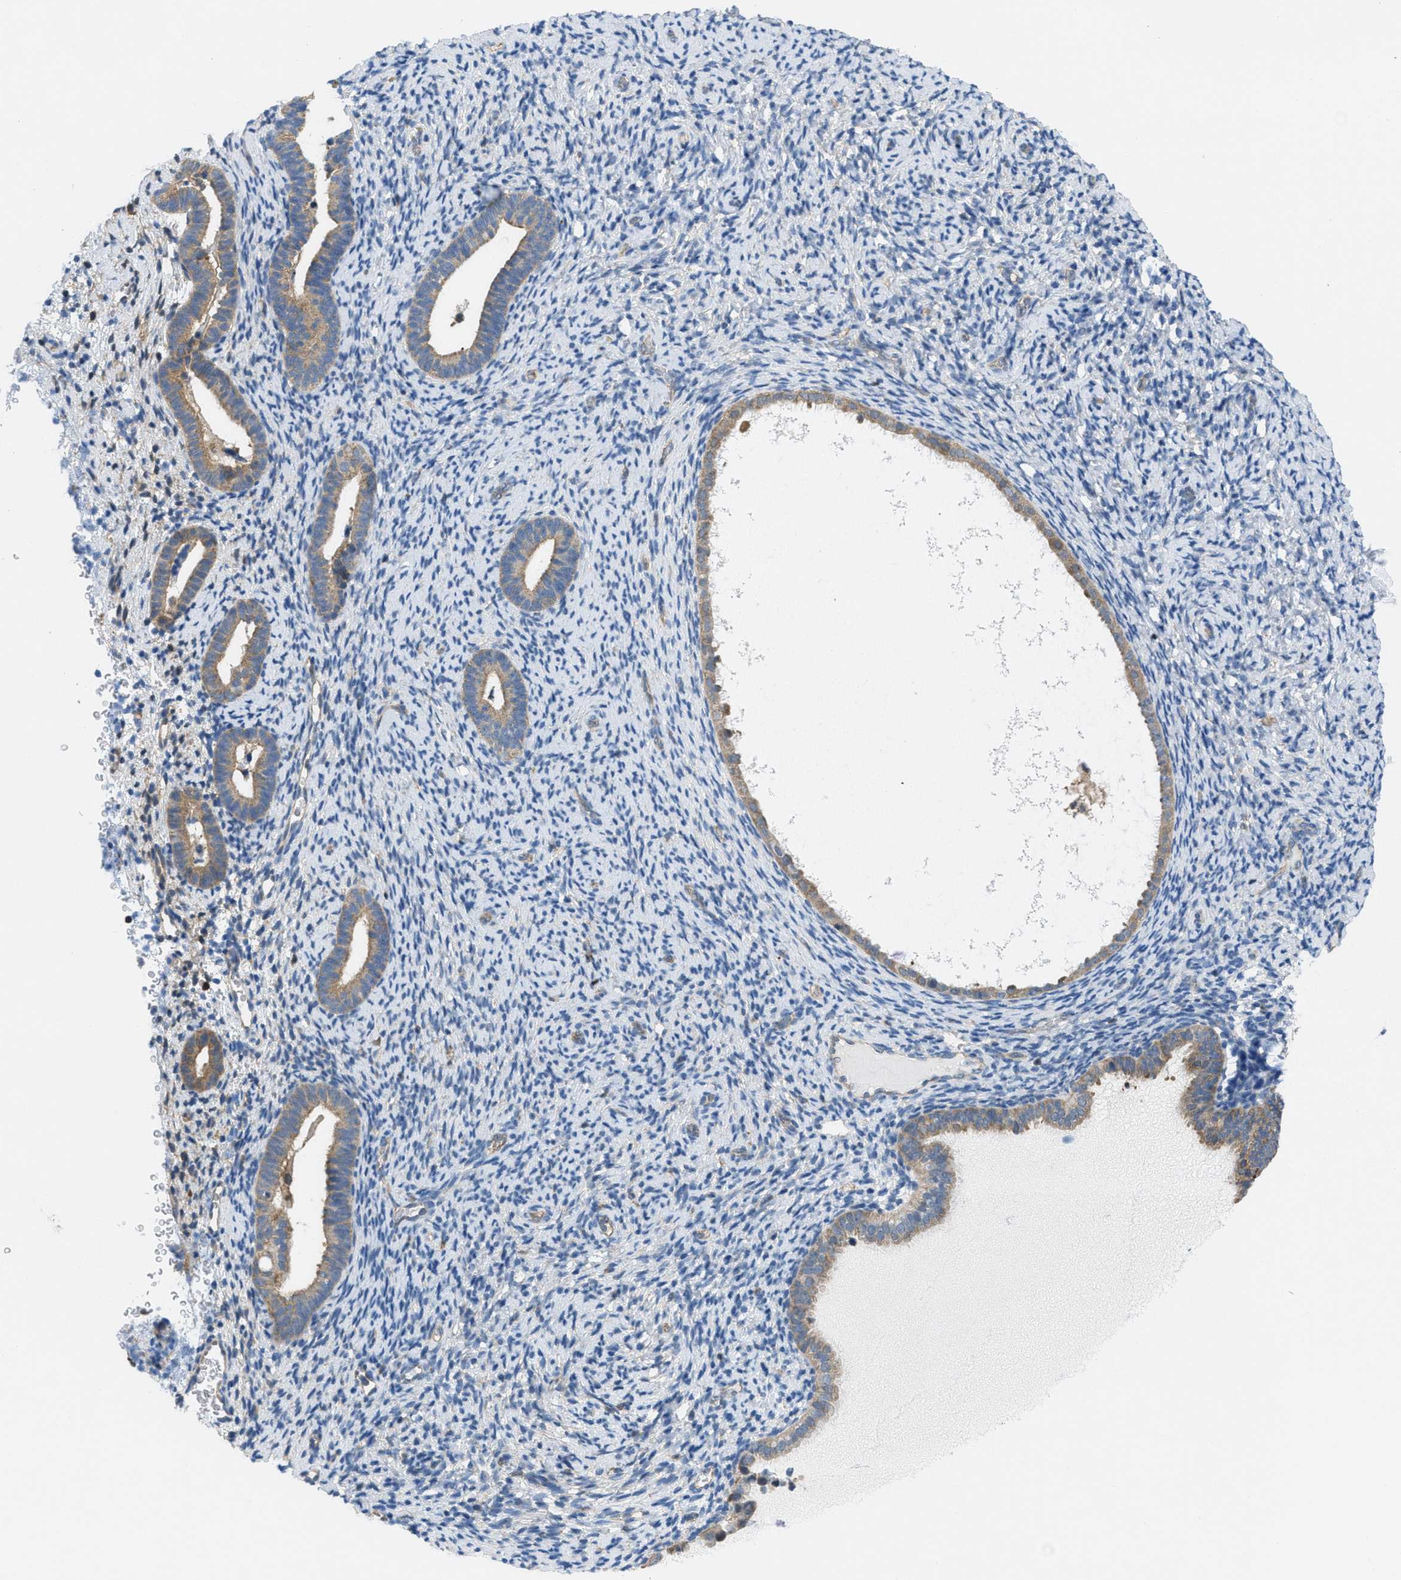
{"staining": {"intensity": "weak", "quantity": "<25%", "location": "cytoplasmic/membranous"}, "tissue": "endometrium", "cell_type": "Cells in endometrial stroma", "image_type": "normal", "snomed": [{"axis": "morphology", "description": "Normal tissue, NOS"}, {"axis": "topography", "description": "Endometrium"}], "caption": "This is an immunohistochemistry (IHC) image of benign human endometrium. There is no expression in cells in endometrial stroma.", "gene": "PIP5K1C", "patient": {"sex": "female", "age": 51}}